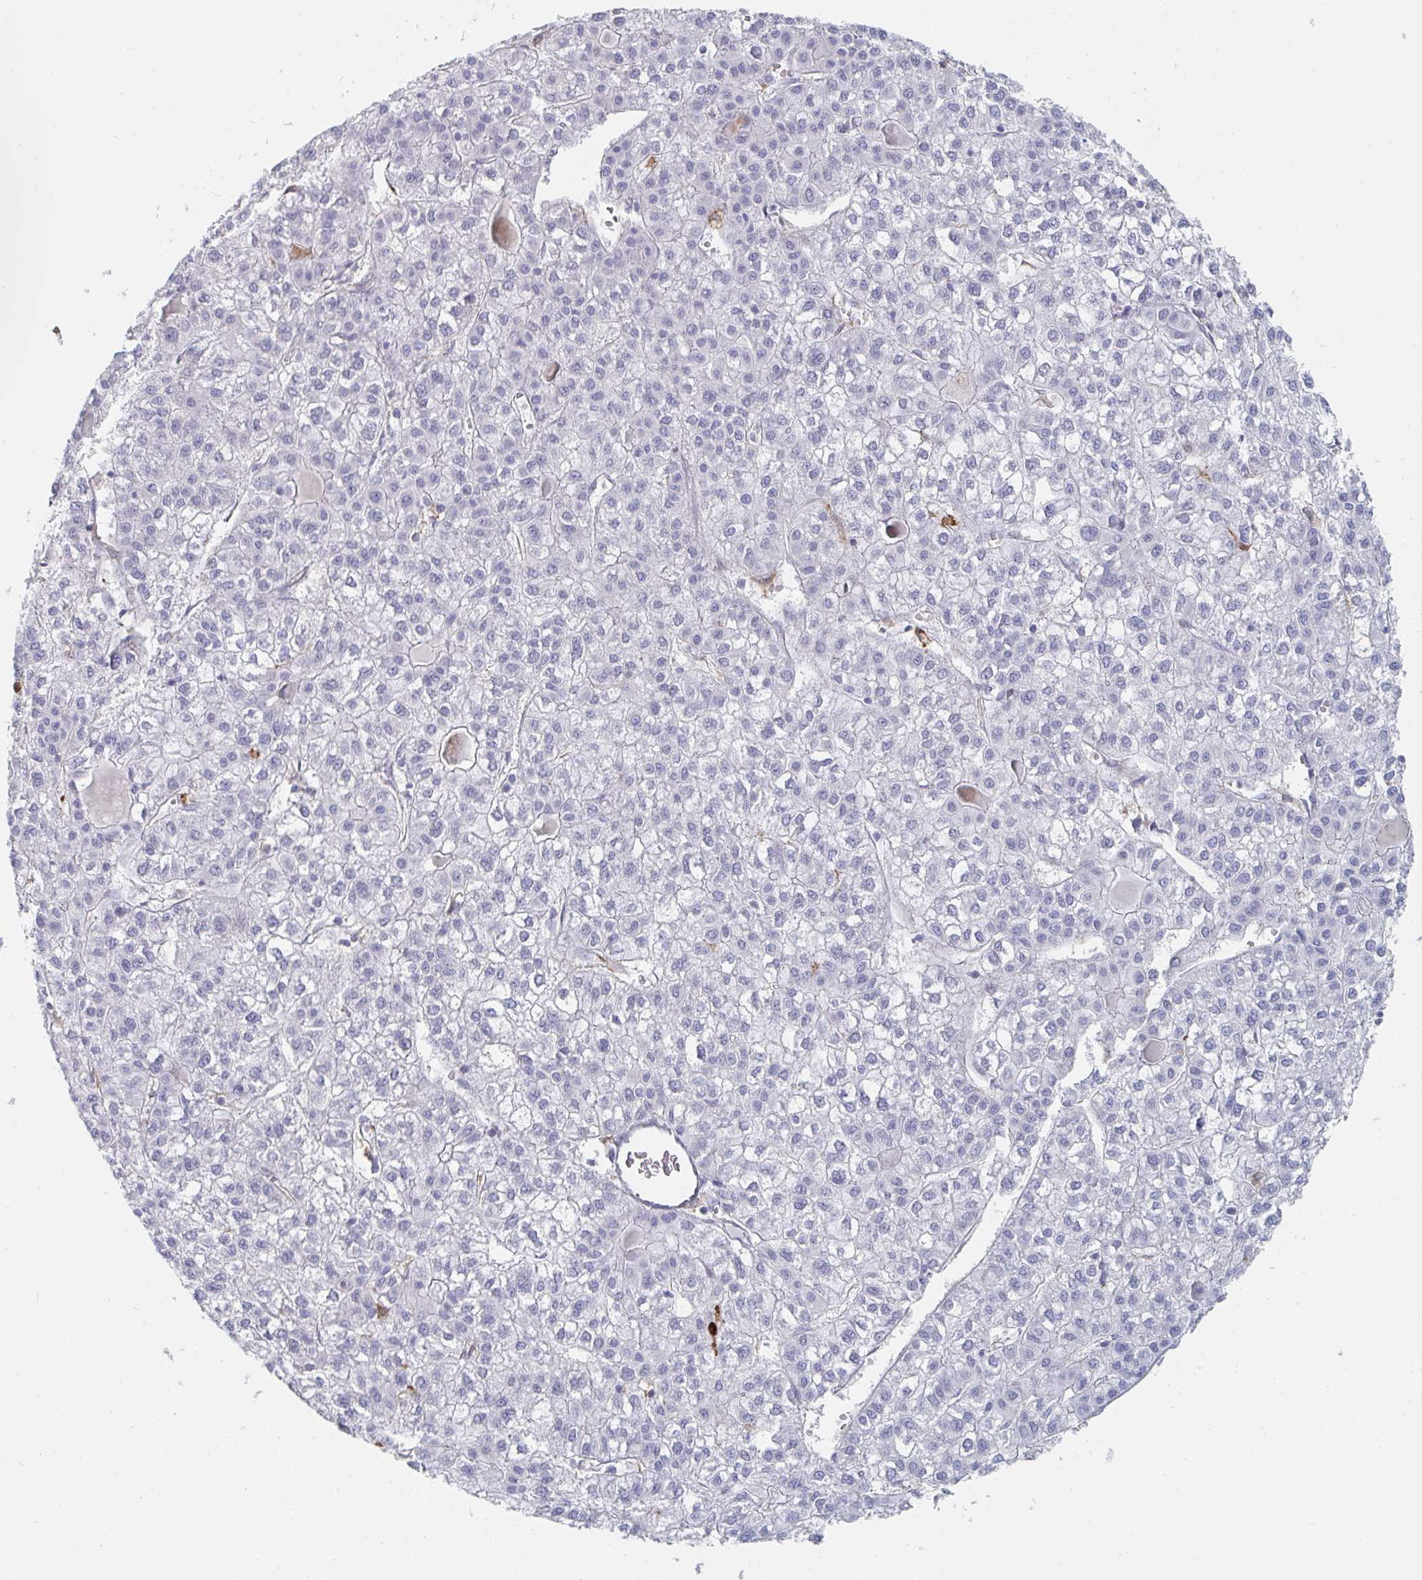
{"staining": {"intensity": "negative", "quantity": "none", "location": "none"}, "tissue": "liver cancer", "cell_type": "Tumor cells", "image_type": "cancer", "snomed": [{"axis": "morphology", "description": "Carcinoma, Hepatocellular, NOS"}, {"axis": "topography", "description": "Liver"}], "caption": "Liver hepatocellular carcinoma was stained to show a protein in brown. There is no significant staining in tumor cells.", "gene": "DAB2", "patient": {"sex": "female", "age": 43}}